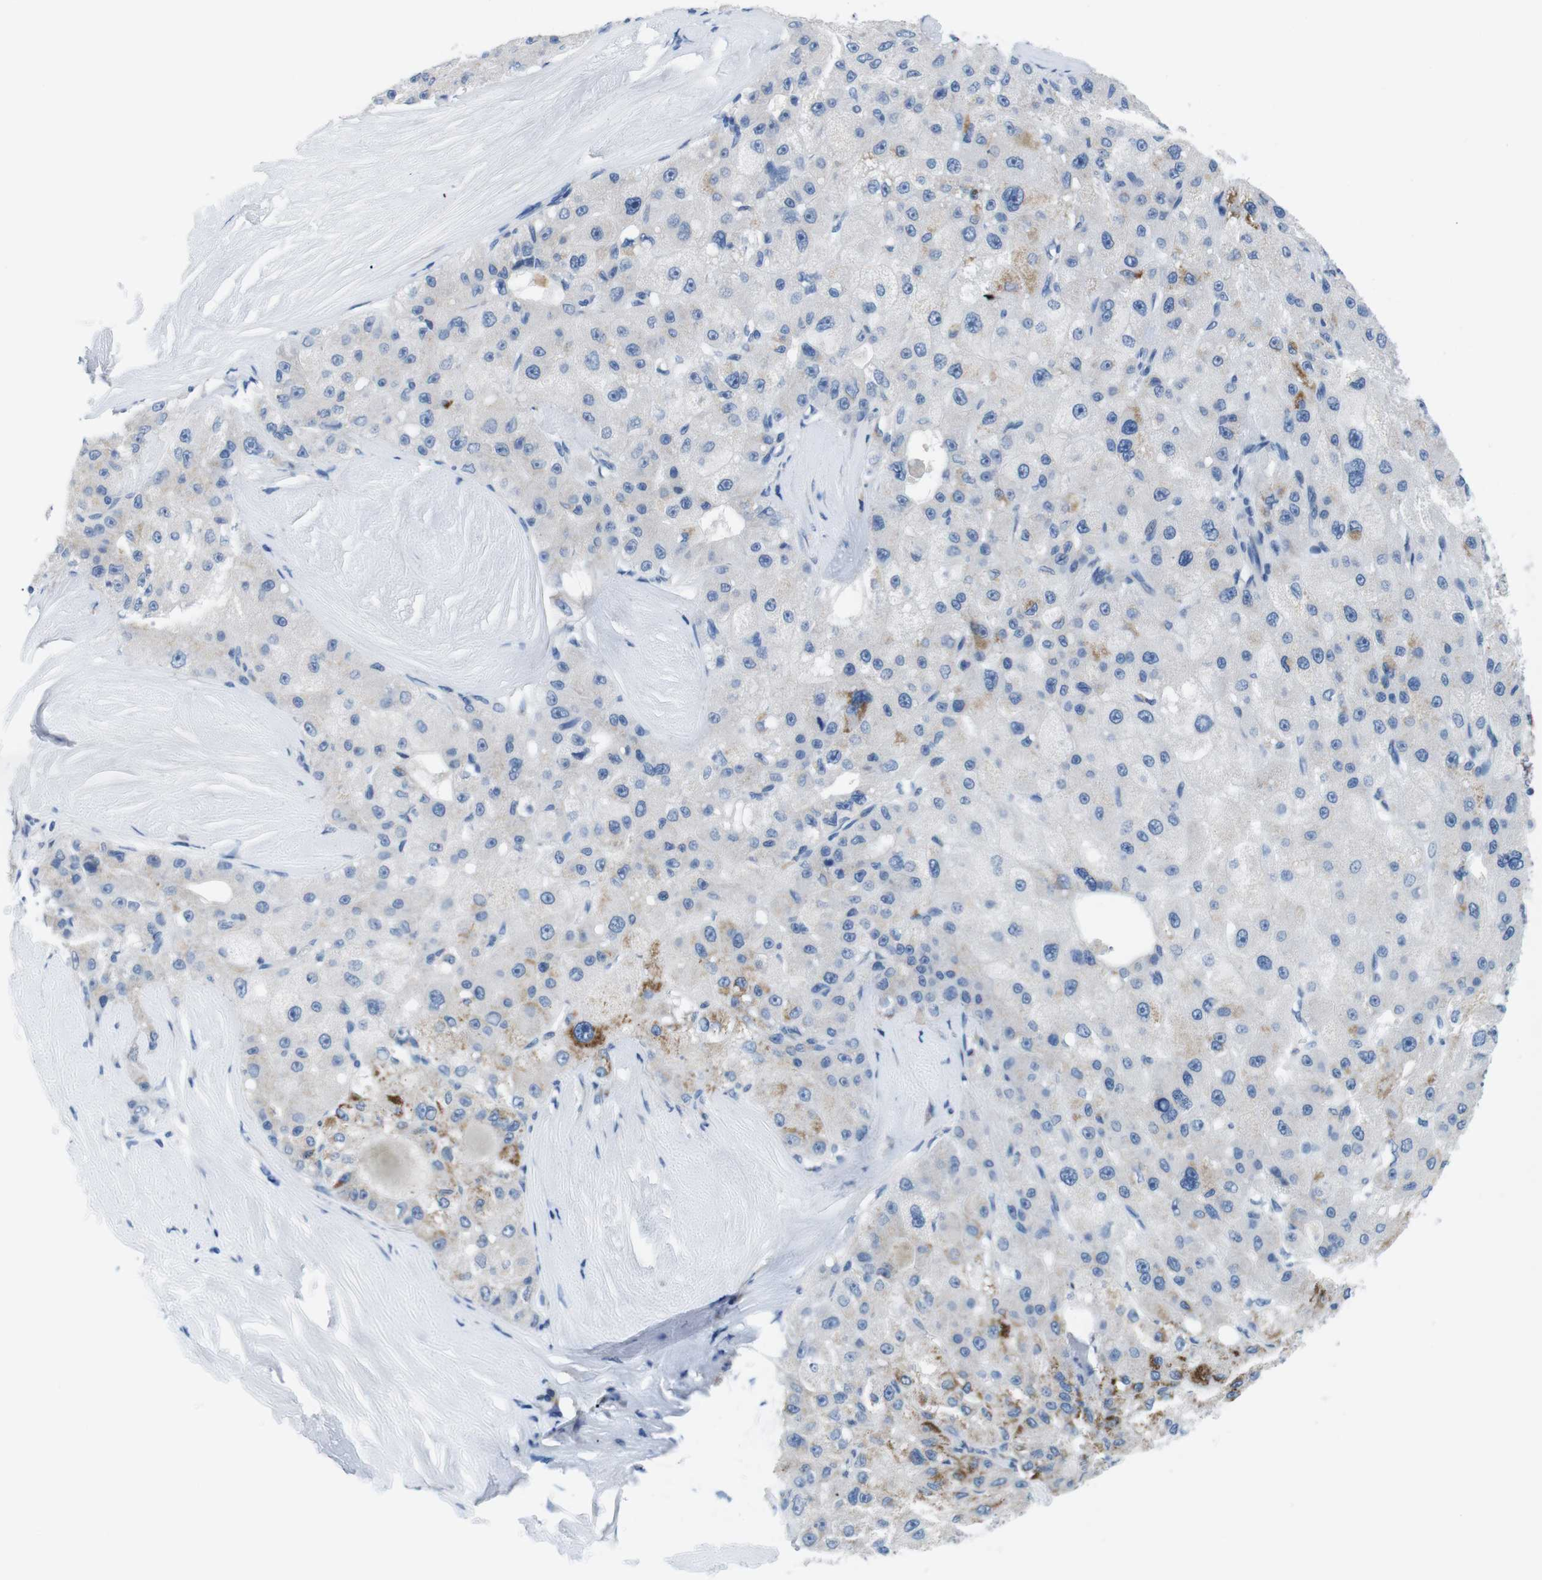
{"staining": {"intensity": "moderate", "quantity": "25%-75%", "location": "cytoplasmic/membranous"}, "tissue": "liver cancer", "cell_type": "Tumor cells", "image_type": "cancer", "snomed": [{"axis": "morphology", "description": "Carcinoma, Hepatocellular, NOS"}, {"axis": "topography", "description": "Liver"}], "caption": "DAB (3,3'-diaminobenzidine) immunohistochemical staining of hepatocellular carcinoma (liver) exhibits moderate cytoplasmic/membranous protein positivity in about 25%-75% of tumor cells.", "gene": "GOLGA2", "patient": {"sex": "male", "age": 80}}